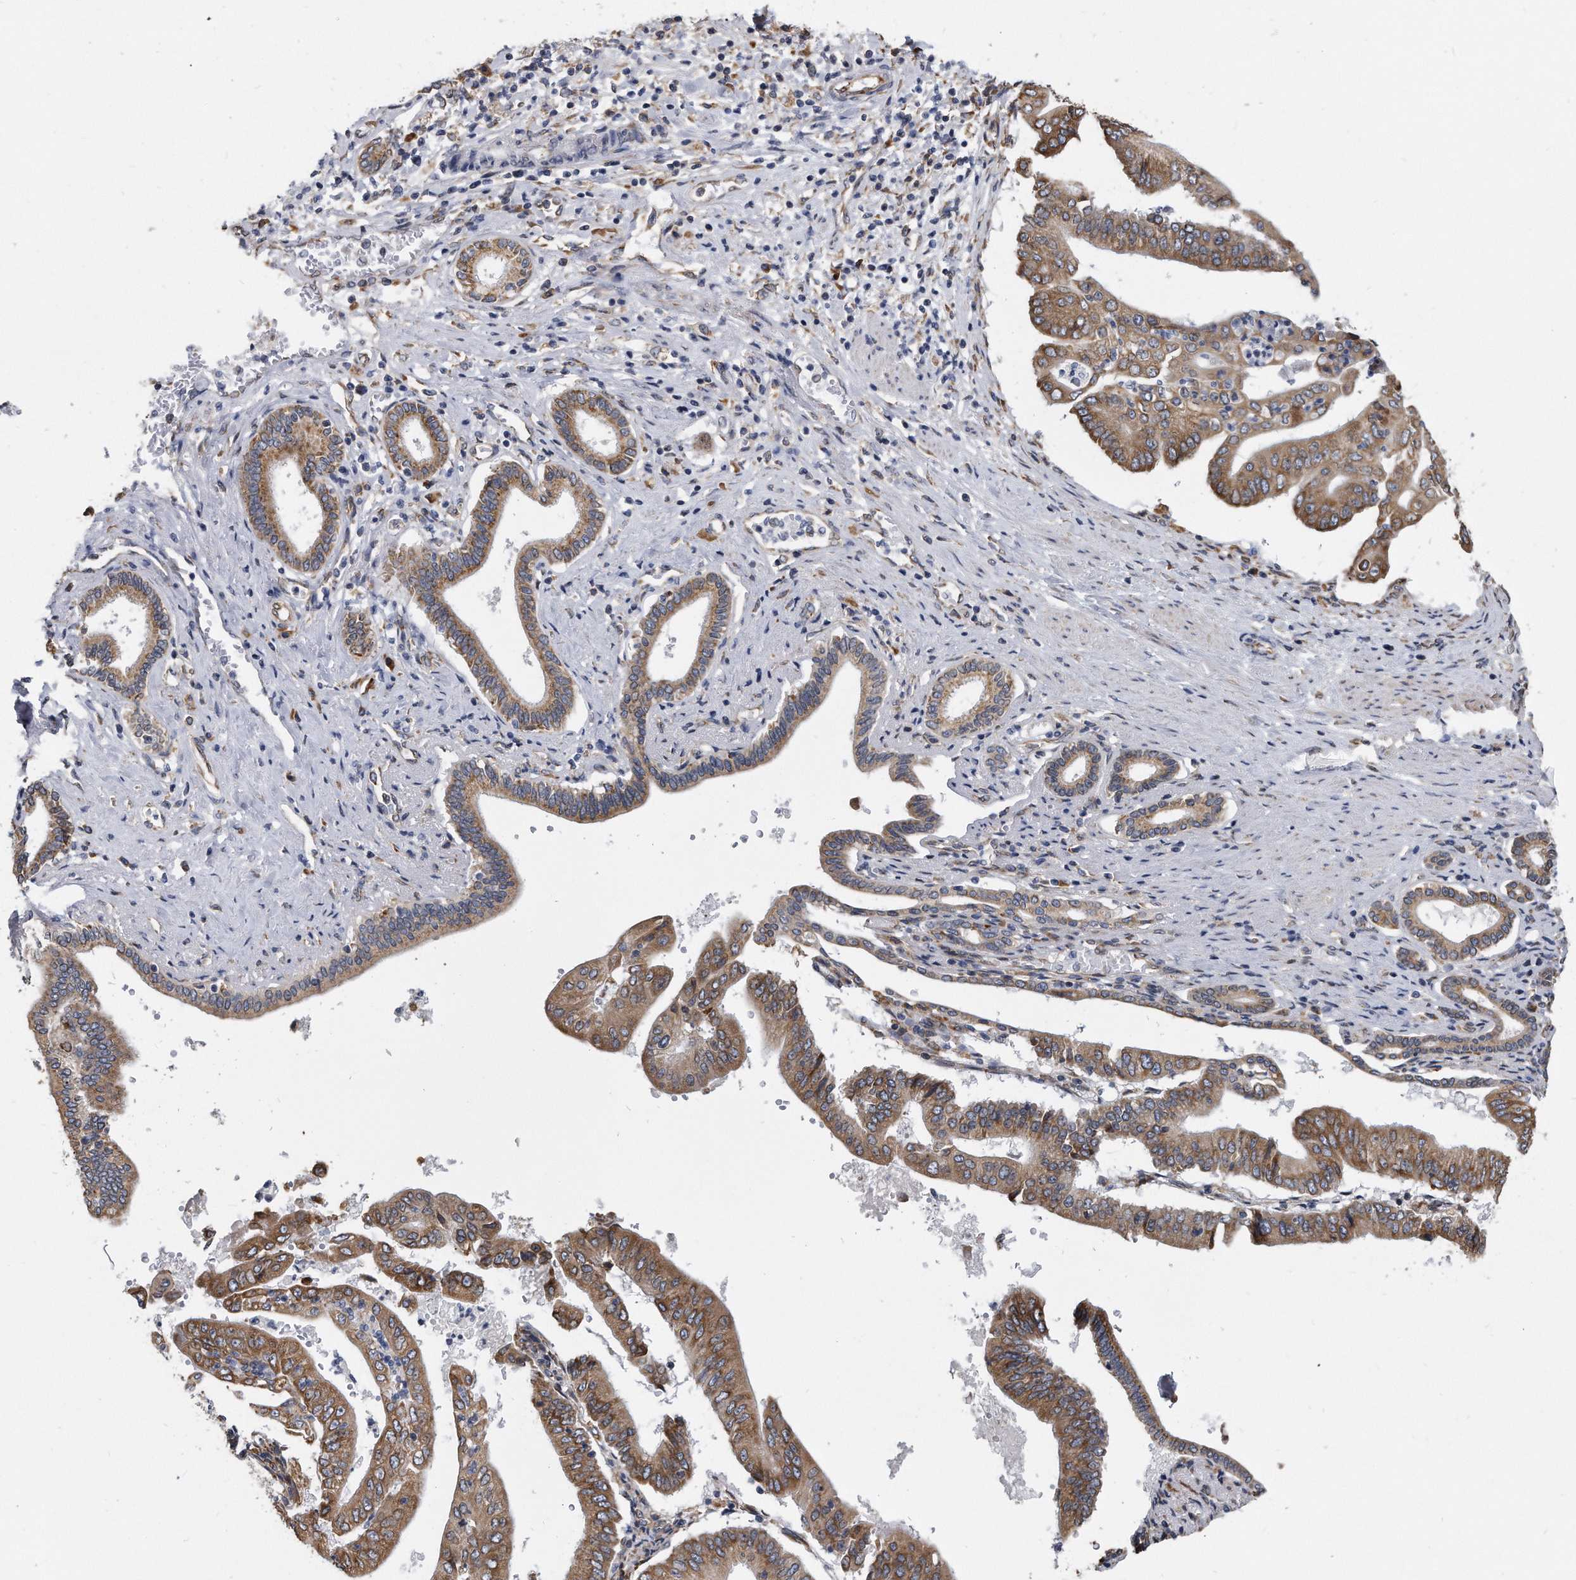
{"staining": {"intensity": "moderate", "quantity": ">75%", "location": "cytoplasmic/membranous"}, "tissue": "pancreatic cancer", "cell_type": "Tumor cells", "image_type": "cancer", "snomed": [{"axis": "morphology", "description": "Adenocarcinoma, NOS"}, {"axis": "topography", "description": "Pancreas"}], "caption": "A photomicrograph of adenocarcinoma (pancreatic) stained for a protein shows moderate cytoplasmic/membranous brown staining in tumor cells.", "gene": "CCDC47", "patient": {"sex": "female", "age": 77}}